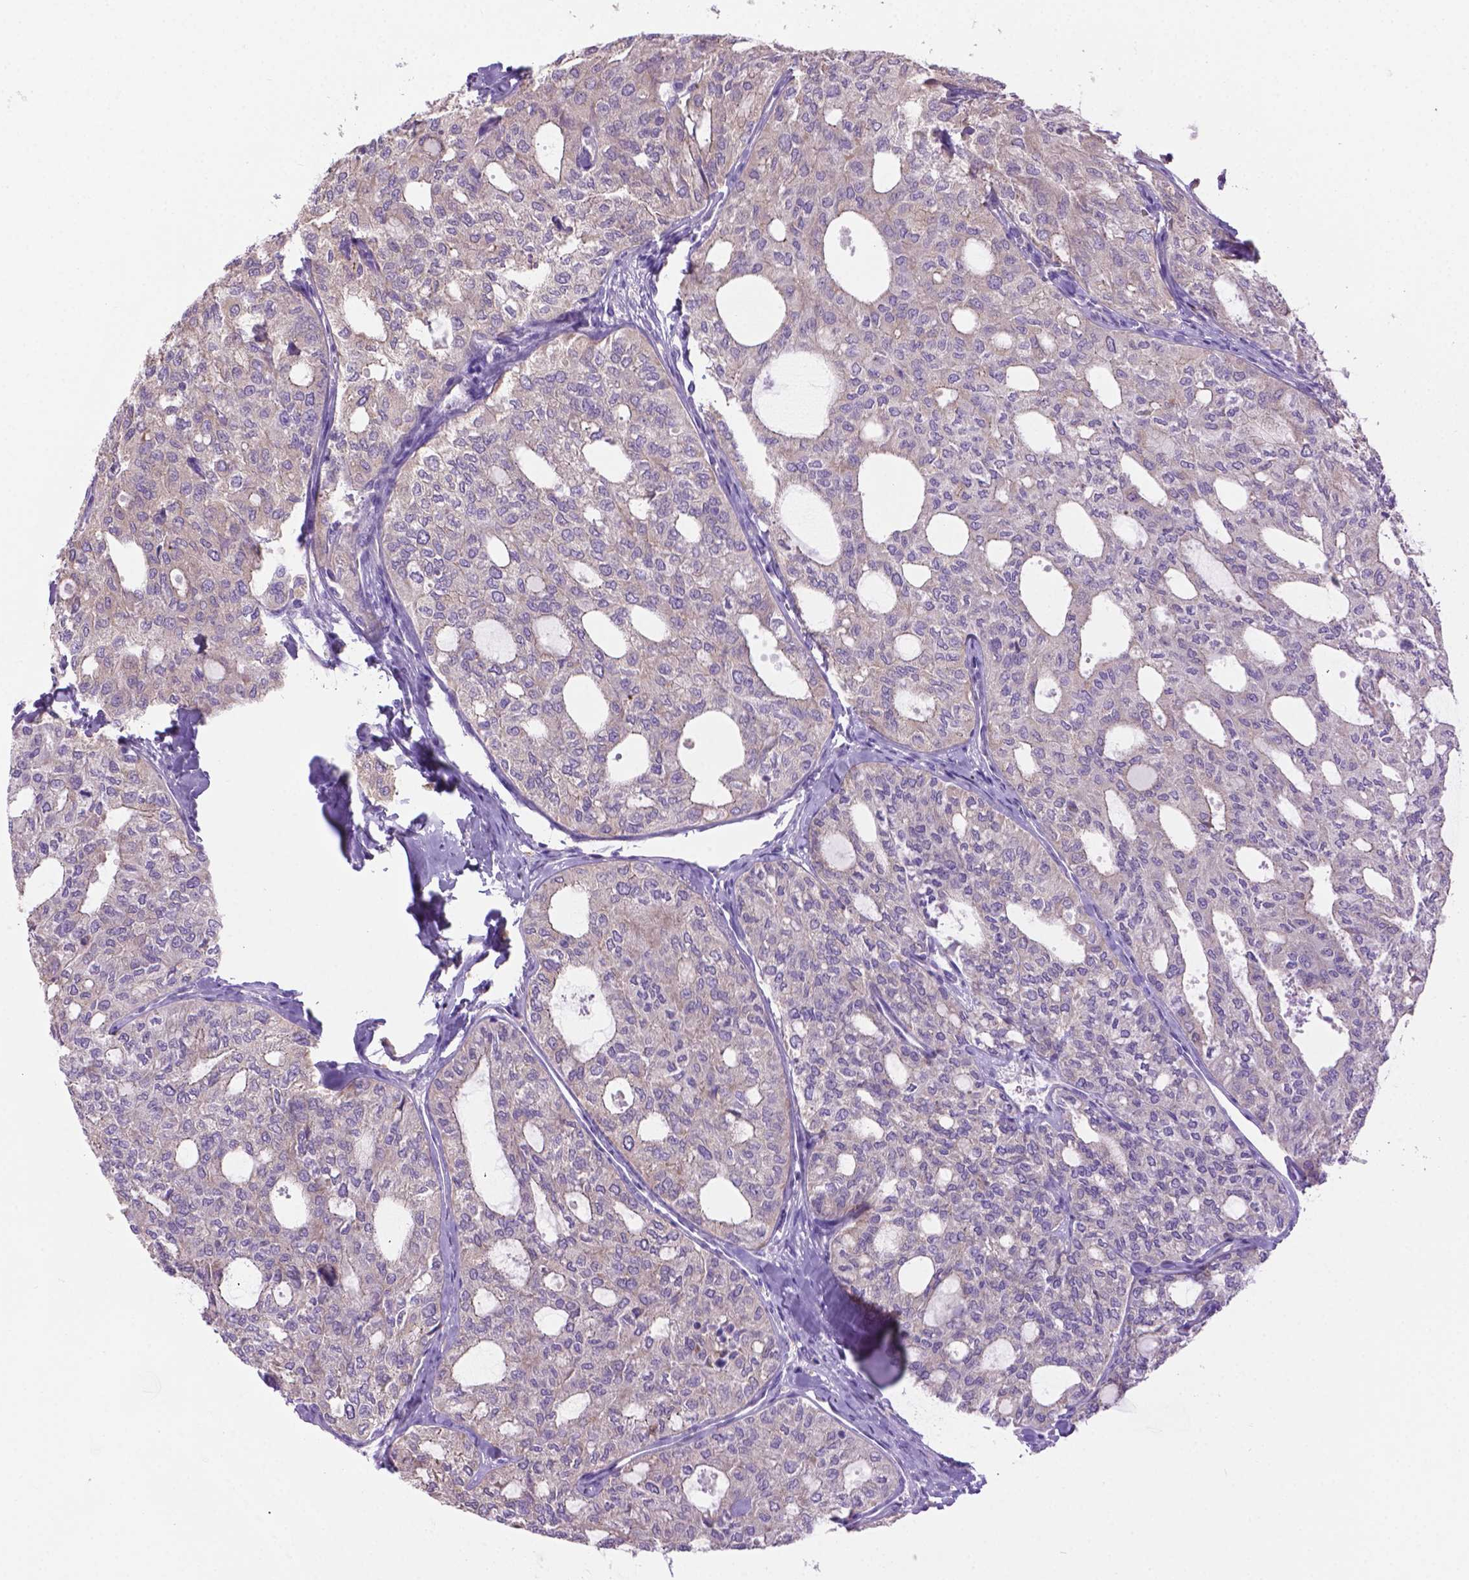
{"staining": {"intensity": "negative", "quantity": "none", "location": "none"}, "tissue": "thyroid cancer", "cell_type": "Tumor cells", "image_type": "cancer", "snomed": [{"axis": "morphology", "description": "Follicular adenoma carcinoma, NOS"}, {"axis": "topography", "description": "Thyroid gland"}], "caption": "This is an IHC image of thyroid cancer. There is no staining in tumor cells.", "gene": "CDH7", "patient": {"sex": "male", "age": 75}}